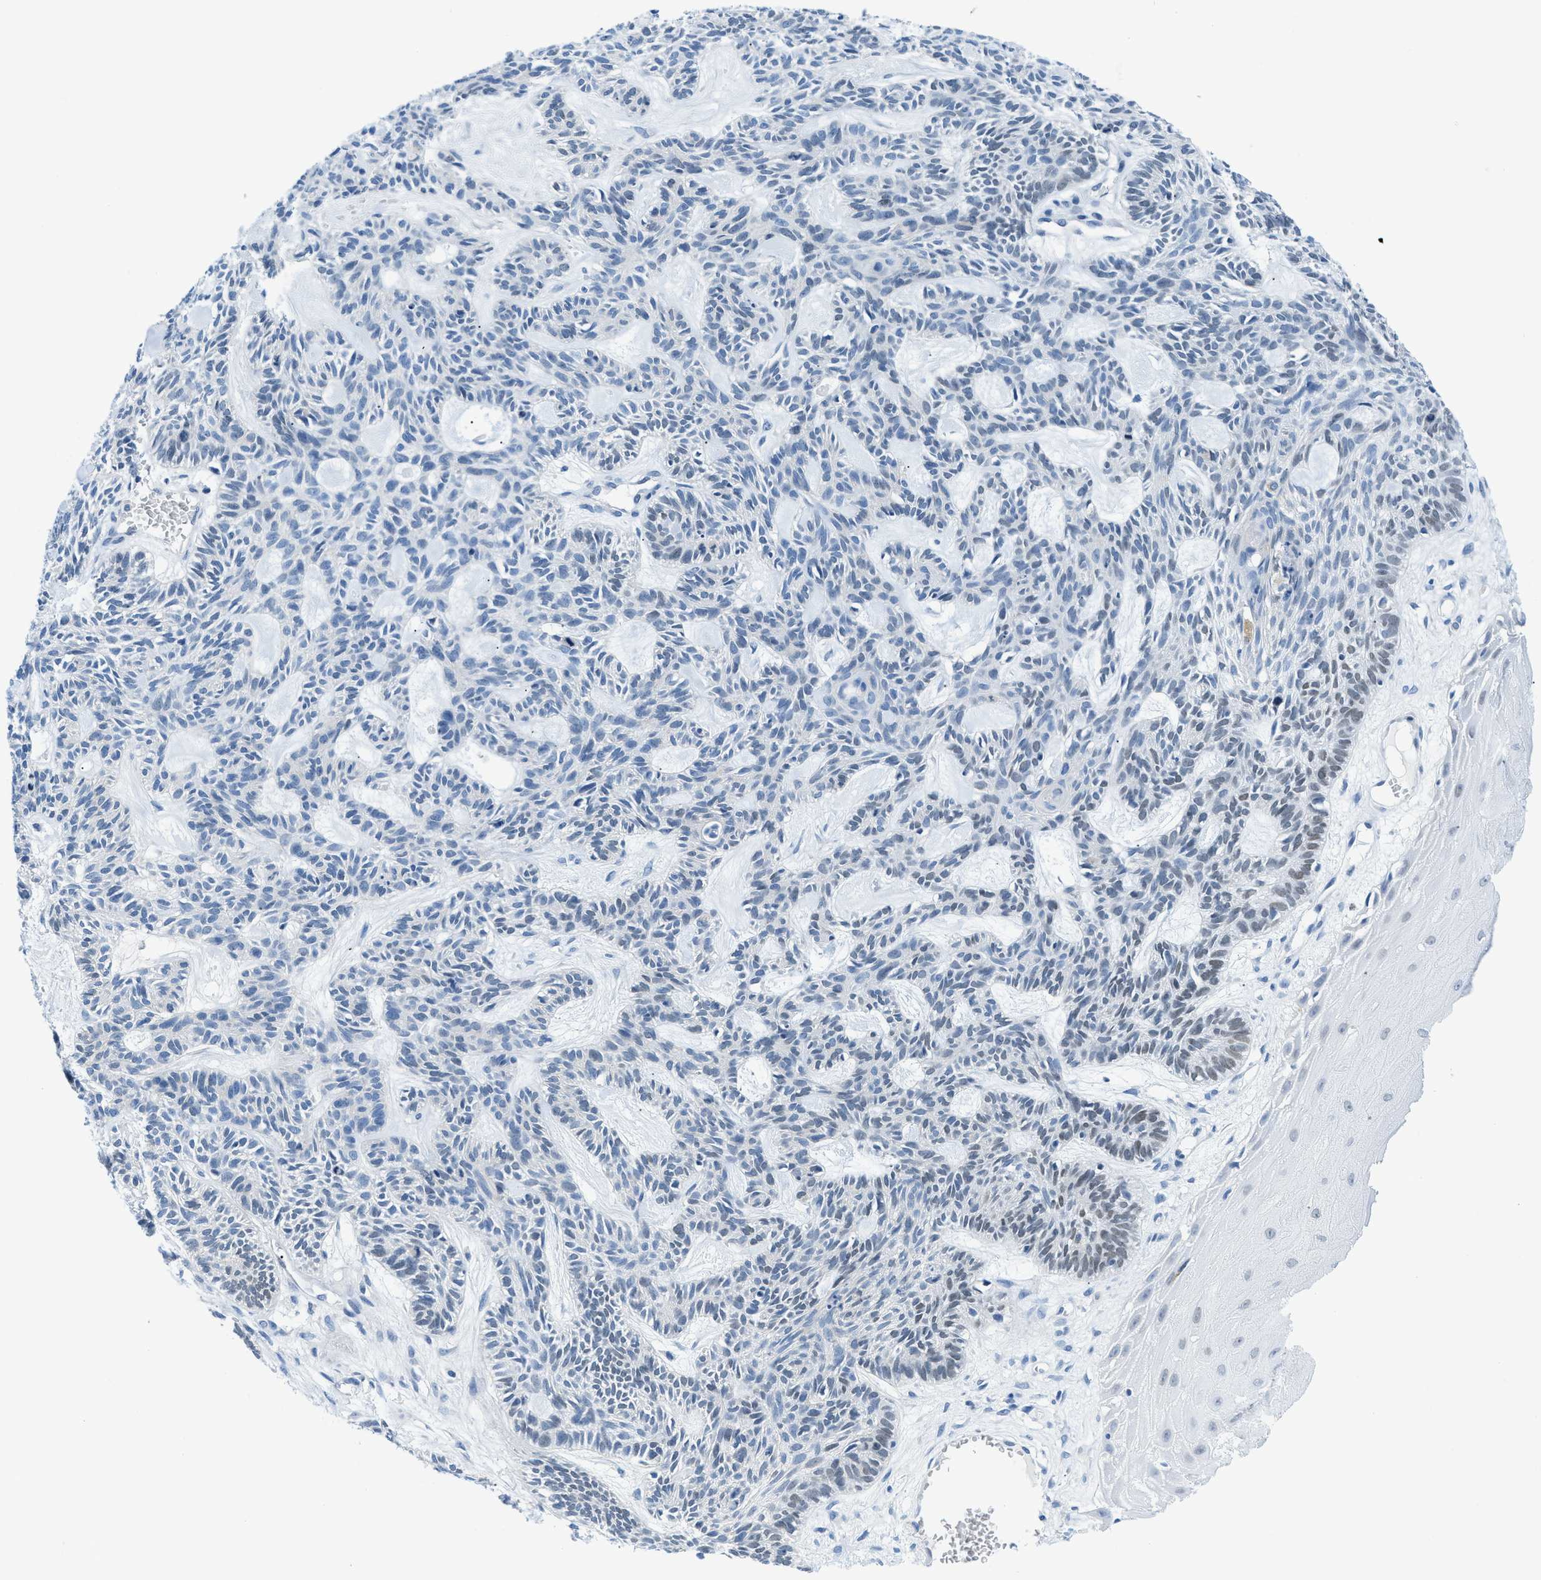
{"staining": {"intensity": "negative", "quantity": "none", "location": "none"}, "tissue": "skin cancer", "cell_type": "Tumor cells", "image_type": "cancer", "snomed": [{"axis": "morphology", "description": "Basal cell carcinoma"}, {"axis": "topography", "description": "Skin"}], "caption": "IHC photomicrograph of neoplastic tissue: human skin cancer stained with DAB demonstrates no significant protein positivity in tumor cells. (DAB (3,3'-diaminobenzidine) immunohistochemistry (IHC) with hematoxylin counter stain).", "gene": "FDCSP", "patient": {"sex": "male", "age": 67}}